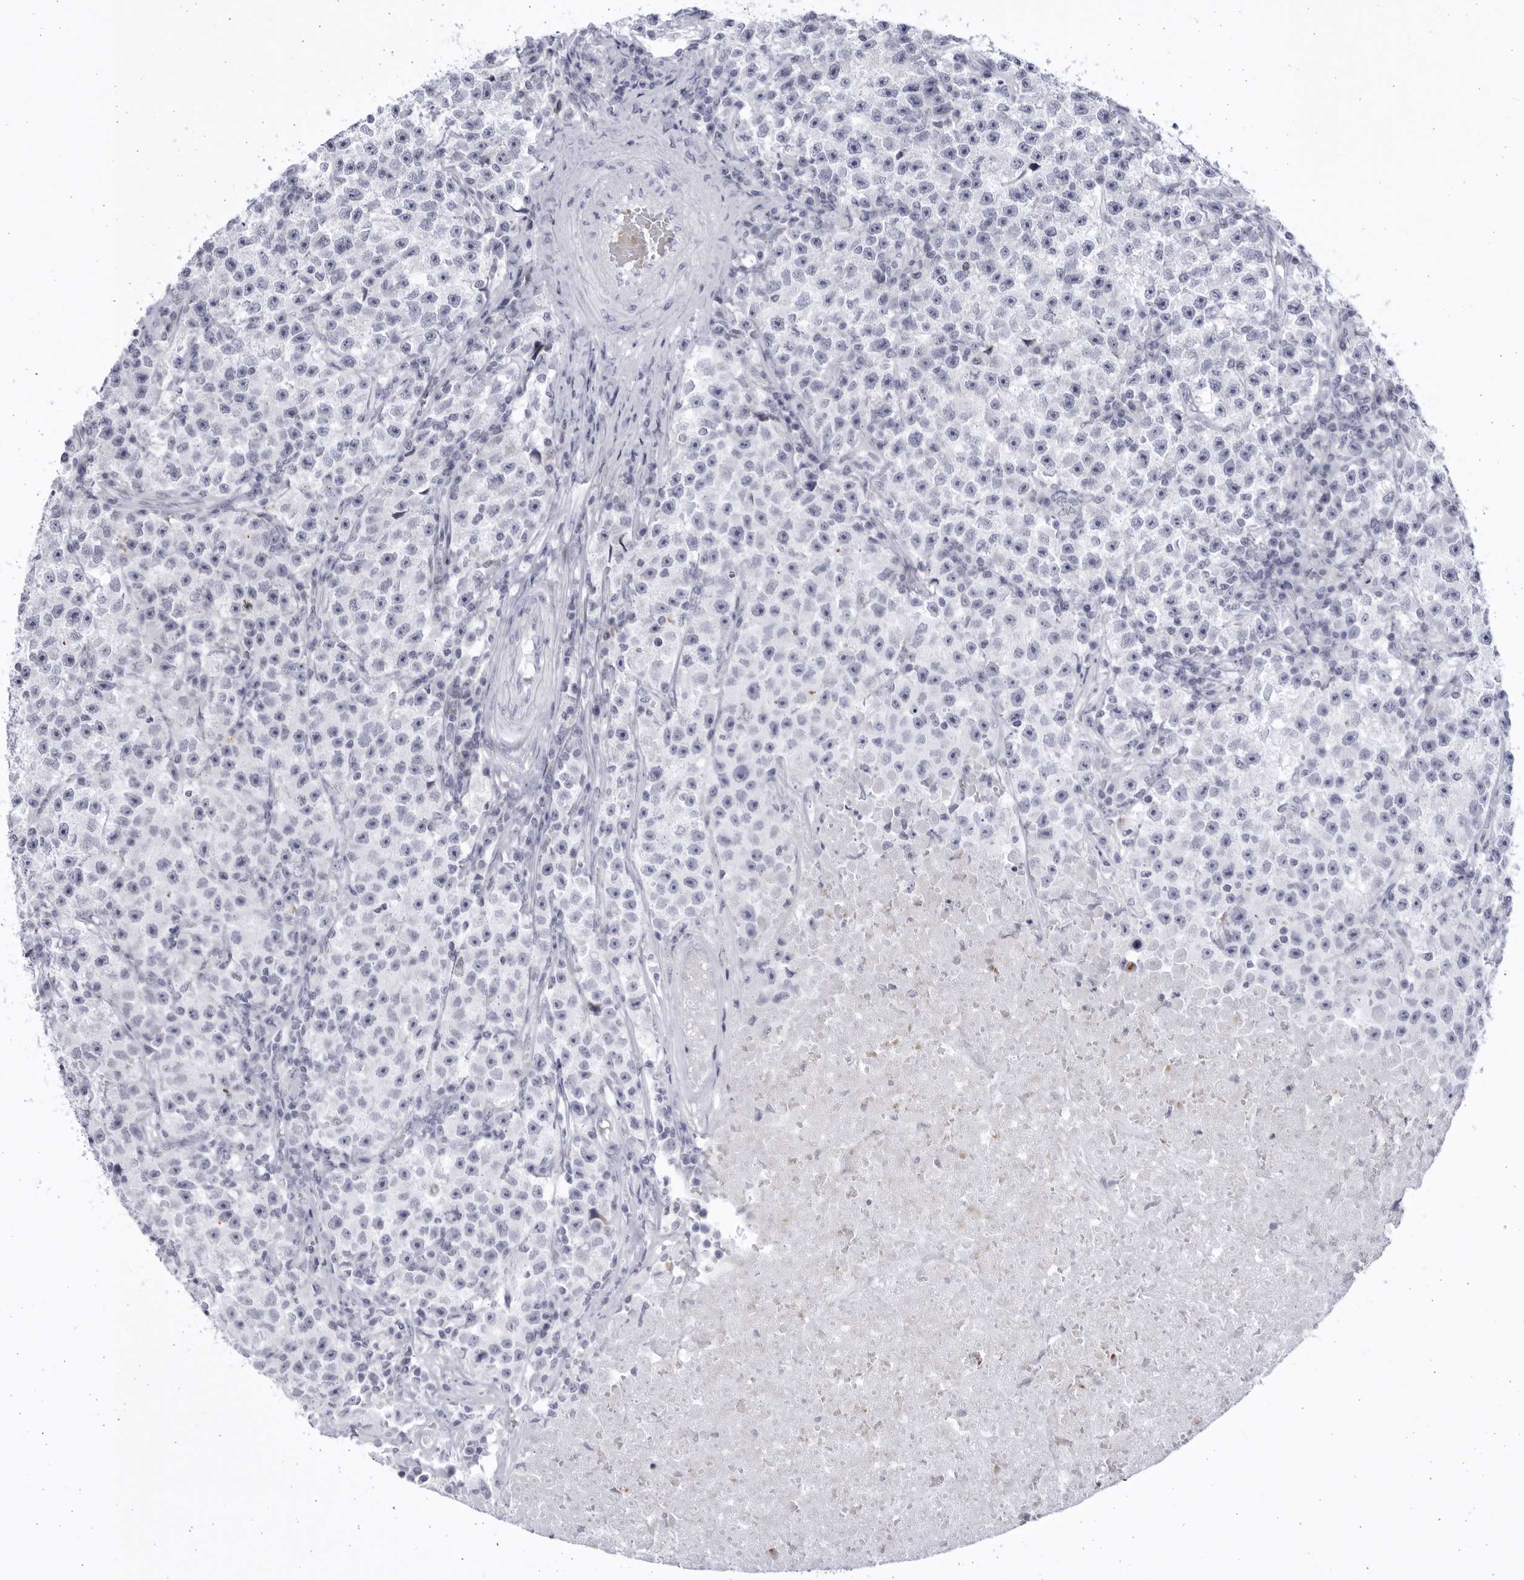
{"staining": {"intensity": "negative", "quantity": "none", "location": "none"}, "tissue": "testis cancer", "cell_type": "Tumor cells", "image_type": "cancer", "snomed": [{"axis": "morphology", "description": "Seminoma, NOS"}, {"axis": "topography", "description": "Testis"}], "caption": "Tumor cells show no significant positivity in testis cancer (seminoma). The staining was performed using DAB (3,3'-diaminobenzidine) to visualize the protein expression in brown, while the nuclei were stained in blue with hematoxylin (Magnification: 20x).", "gene": "CCDC181", "patient": {"sex": "male", "age": 22}}